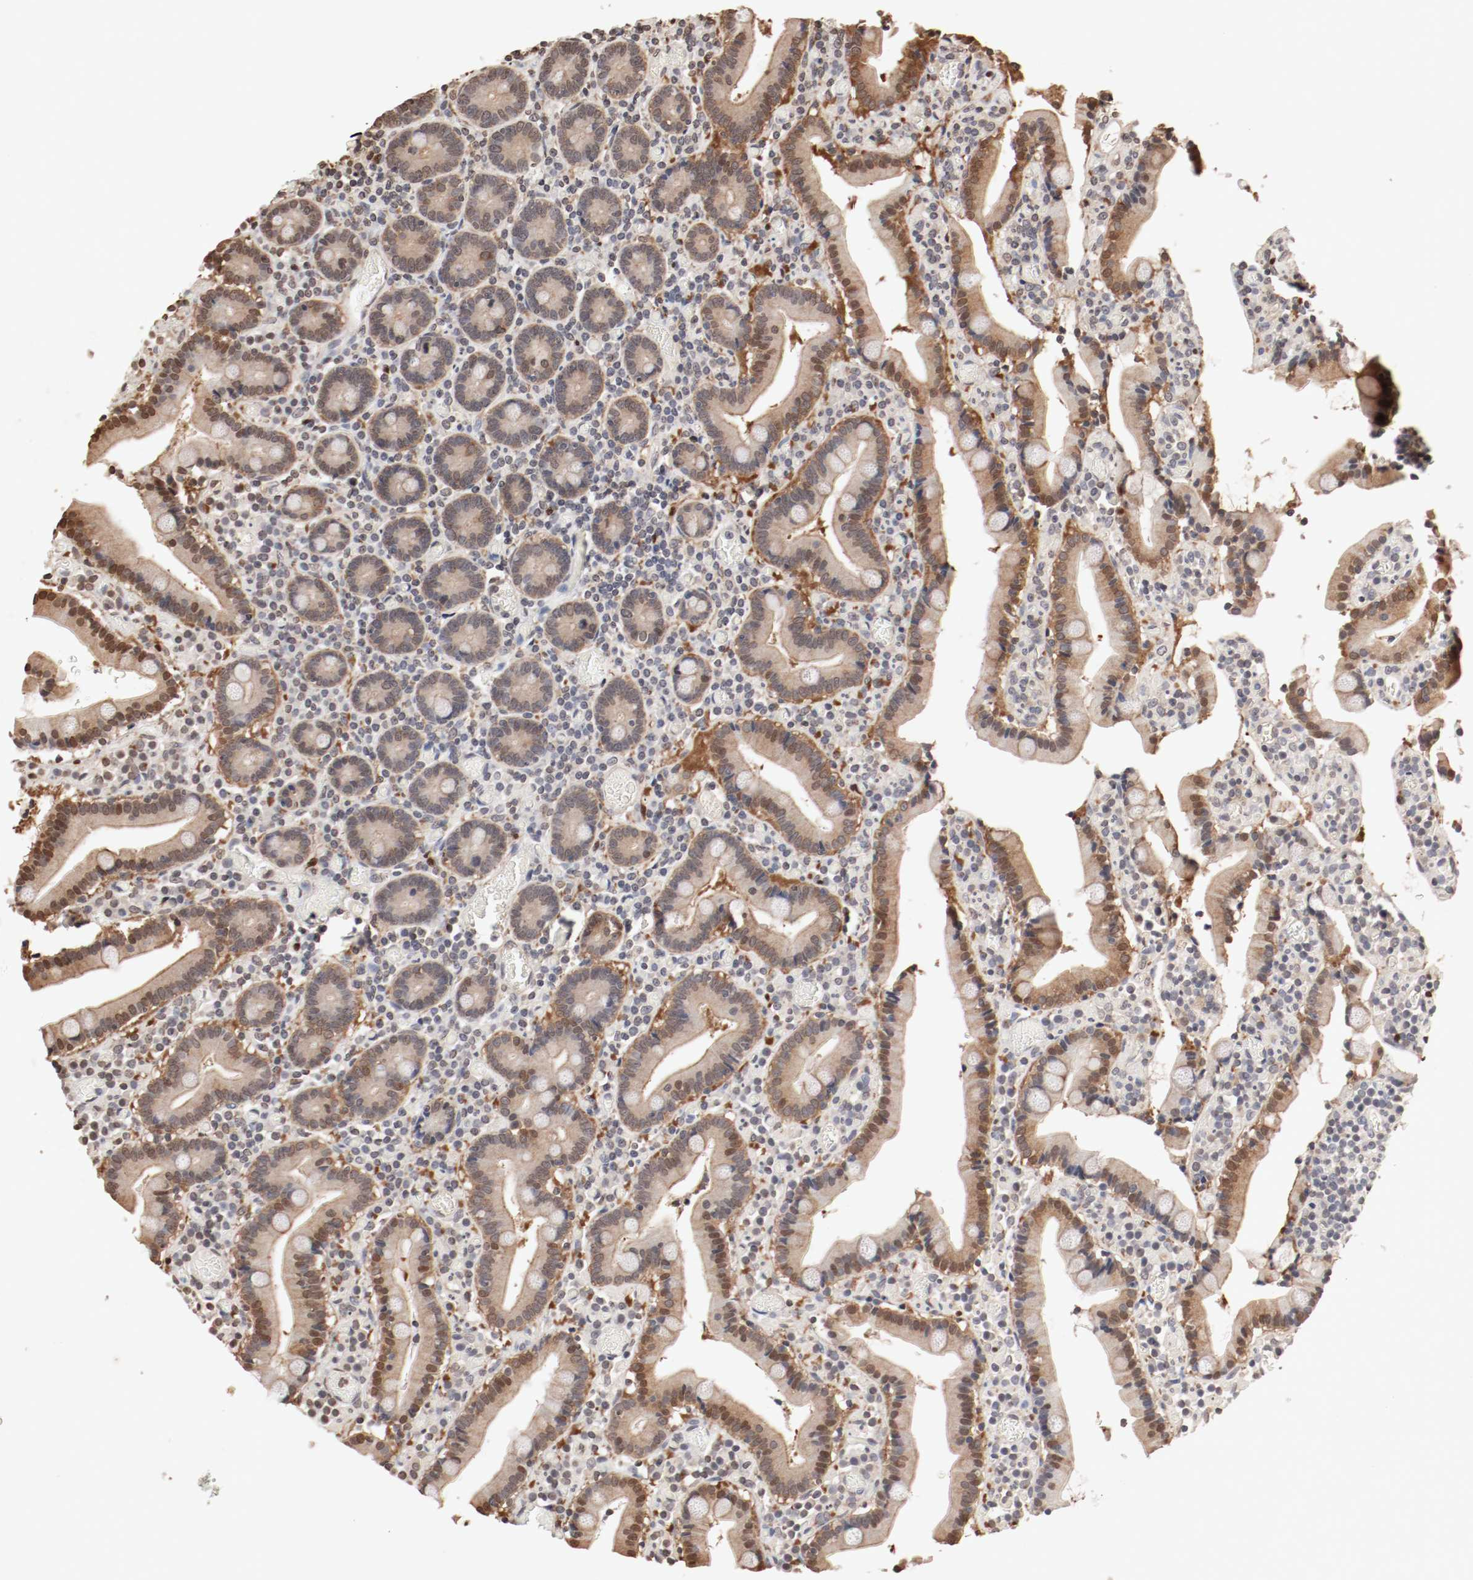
{"staining": {"intensity": "weak", "quantity": ">75%", "location": "cytoplasmic/membranous,nuclear"}, "tissue": "duodenum", "cell_type": "Glandular cells", "image_type": "normal", "snomed": [{"axis": "morphology", "description": "Normal tissue, NOS"}, {"axis": "topography", "description": "Duodenum"}], "caption": "Immunohistochemistry (IHC) staining of unremarkable duodenum, which reveals low levels of weak cytoplasmic/membranous,nuclear staining in approximately >75% of glandular cells indicating weak cytoplasmic/membranous,nuclear protein expression. The staining was performed using DAB (3,3'-diaminobenzidine) (brown) for protein detection and nuclei were counterstained in hematoxylin (blue).", "gene": "WASL", "patient": {"sex": "female", "age": 53}}